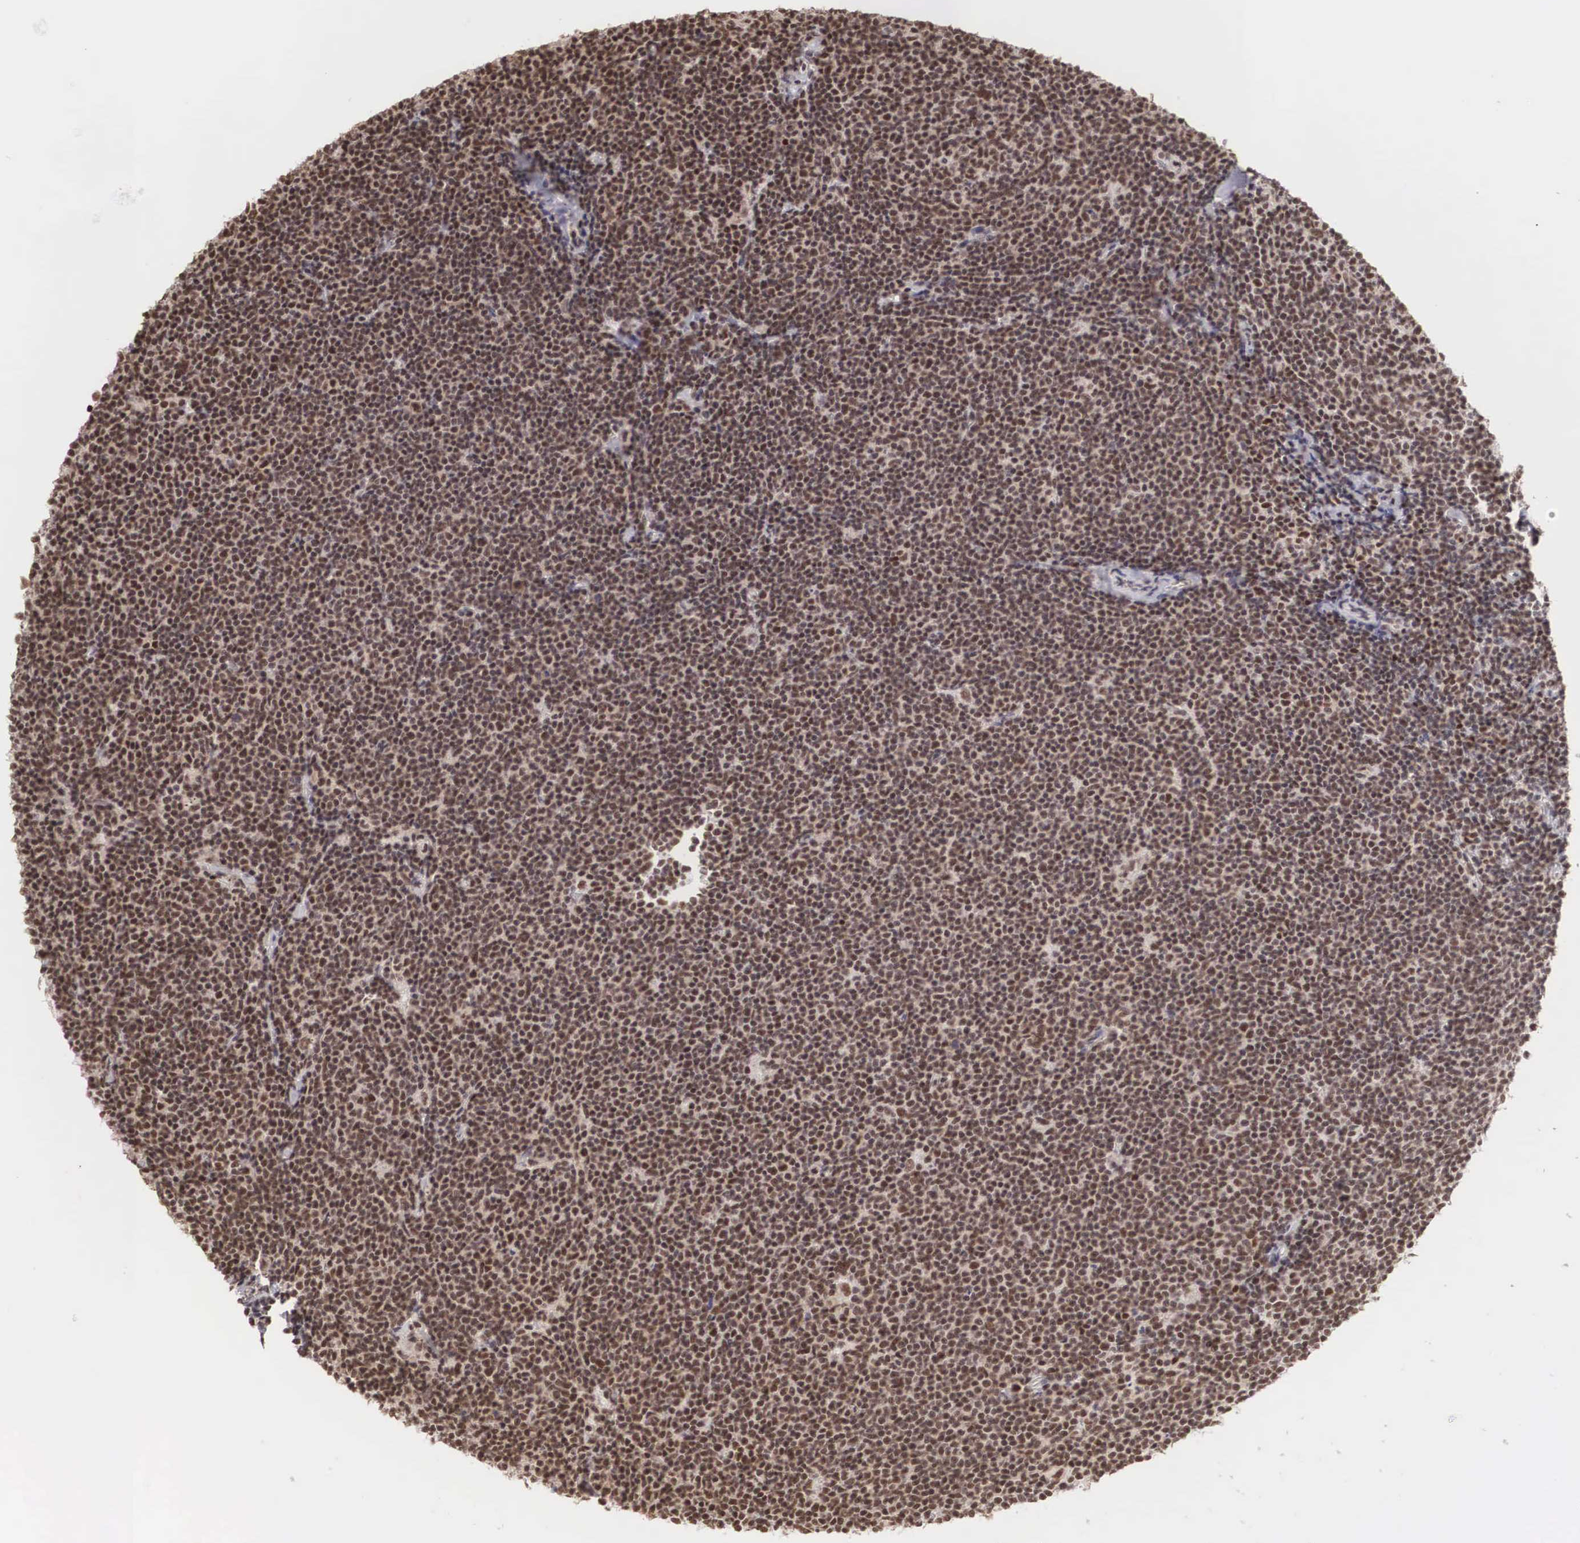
{"staining": {"intensity": "strong", "quantity": ">75%", "location": "nuclear"}, "tissue": "lymphoma", "cell_type": "Tumor cells", "image_type": "cancer", "snomed": [{"axis": "morphology", "description": "Malignant lymphoma, non-Hodgkin's type, Low grade"}, {"axis": "topography", "description": "Lymph node"}], "caption": "A high amount of strong nuclear staining is present in approximately >75% of tumor cells in lymphoma tissue. The staining is performed using DAB brown chromogen to label protein expression. The nuclei are counter-stained blue using hematoxylin.", "gene": "HTATSF1", "patient": {"sex": "male", "age": 65}}